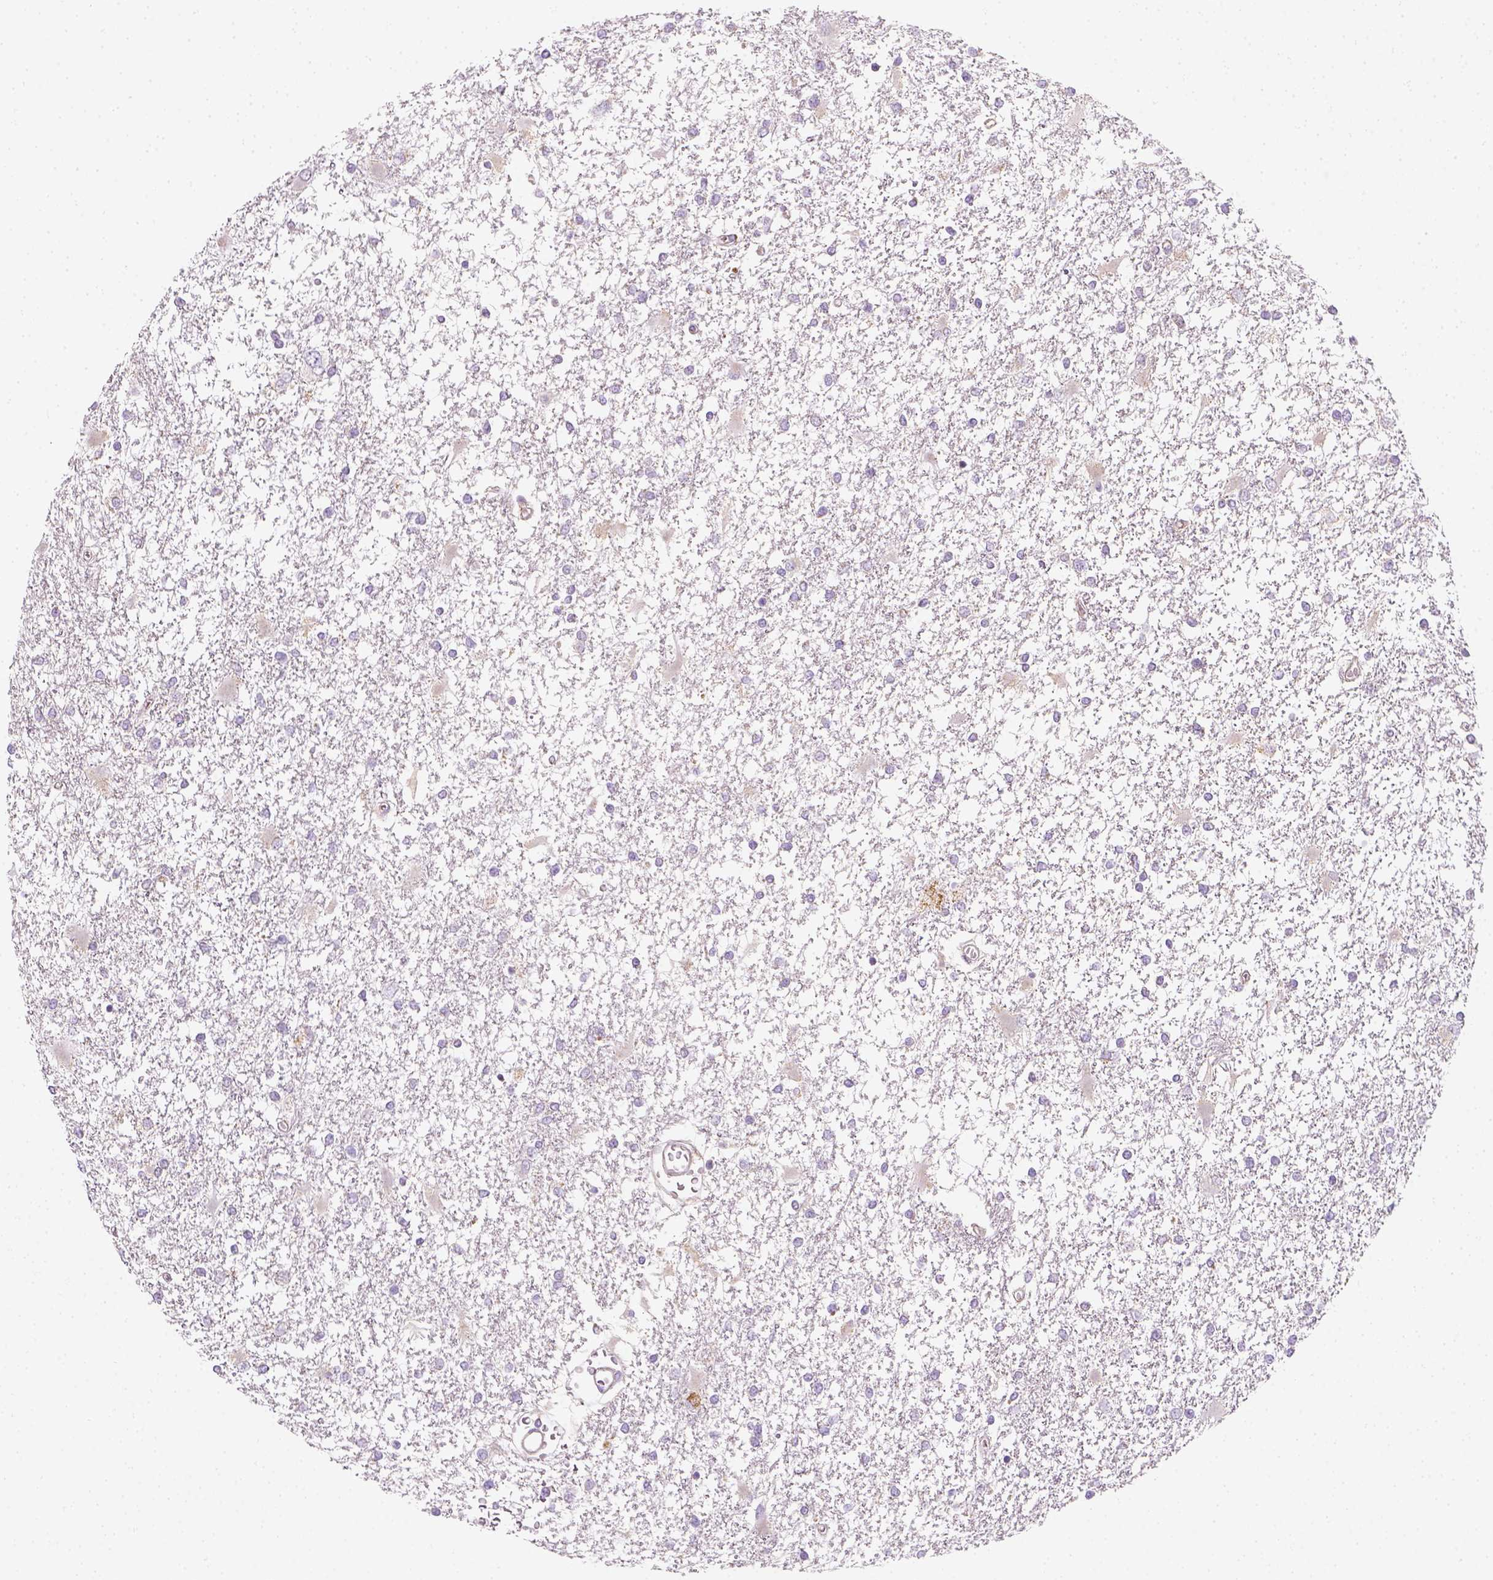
{"staining": {"intensity": "negative", "quantity": "none", "location": "none"}, "tissue": "glioma", "cell_type": "Tumor cells", "image_type": "cancer", "snomed": [{"axis": "morphology", "description": "Glioma, malignant, High grade"}, {"axis": "topography", "description": "Cerebral cortex"}], "caption": "Glioma stained for a protein using IHC shows no positivity tumor cells.", "gene": "AWAT2", "patient": {"sex": "male", "age": 79}}